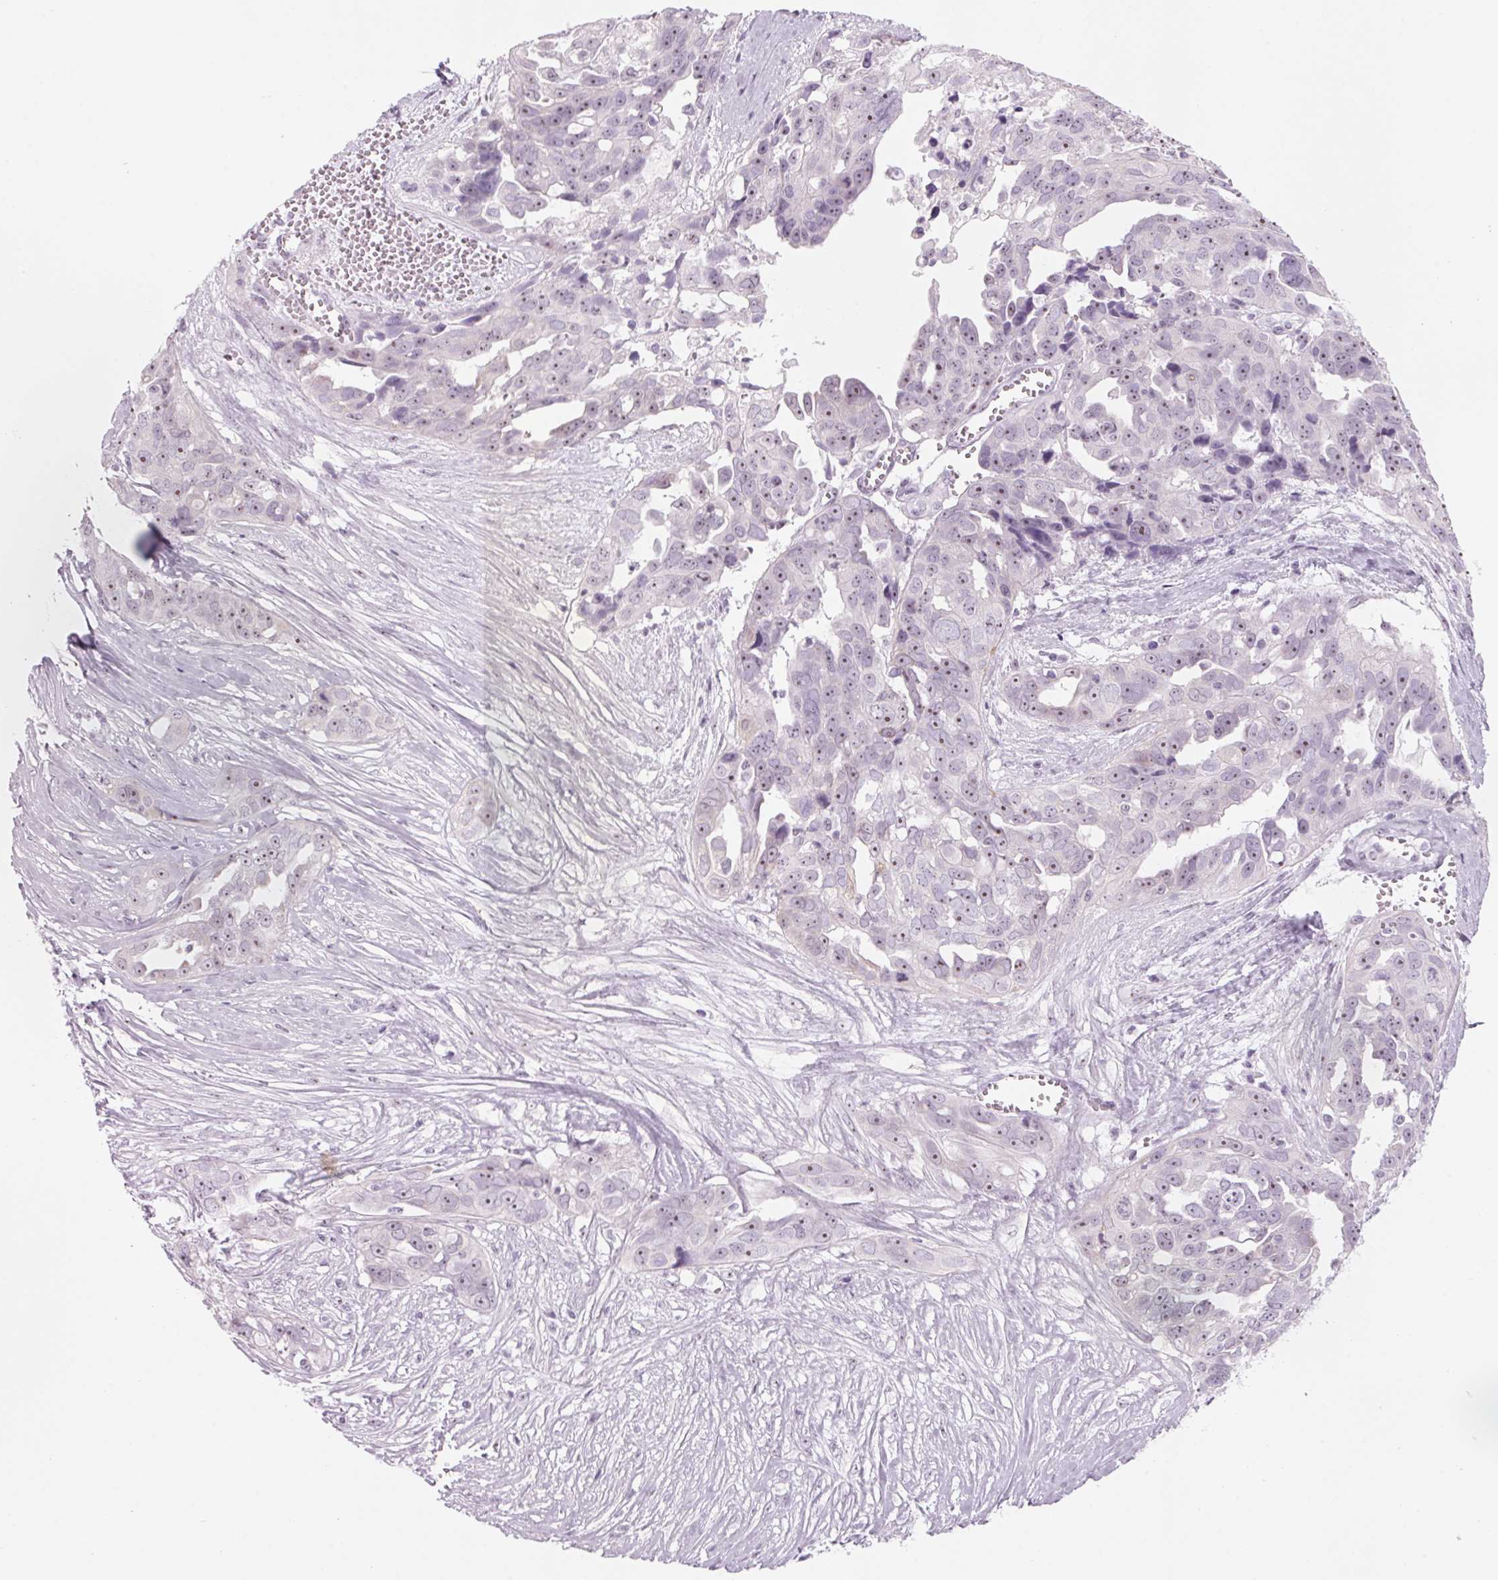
{"staining": {"intensity": "moderate", "quantity": "25%-75%", "location": "nuclear"}, "tissue": "ovarian cancer", "cell_type": "Tumor cells", "image_type": "cancer", "snomed": [{"axis": "morphology", "description": "Carcinoma, endometroid"}, {"axis": "topography", "description": "Ovary"}], "caption": "DAB (3,3'-diaminobenzidine) immunohistochemical staining of ovarian endometroid carcinoma shows moderate nuclear protein positivity in about 25%-75% of tumor cells. (Brightfield microscopy of DAB IHC at high magnification).", "gene": "DNTTIP2", "patient": {"sex": "female", "age": 70}}